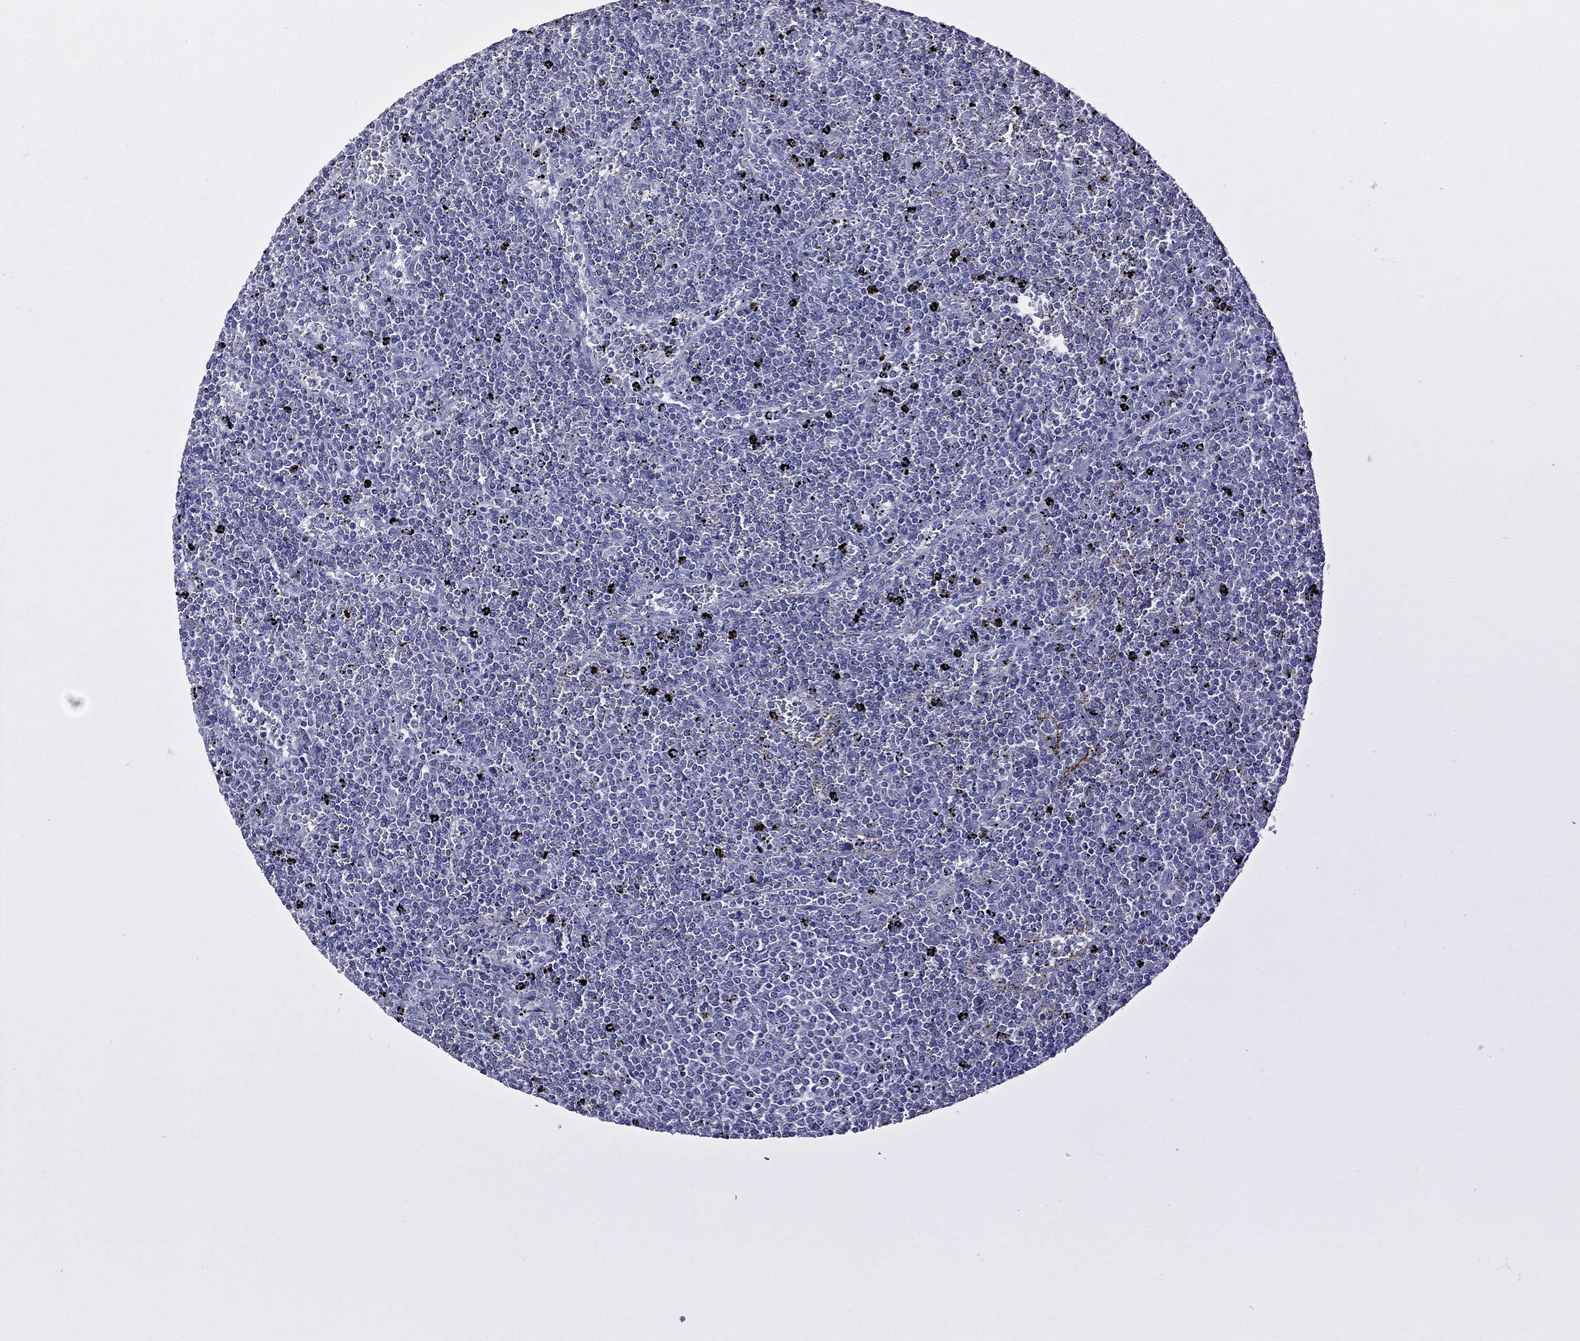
{"staining": {"intensity": "negative", "quantity": "none", "location": "none"}, "tissue": "lymphoma", "cell_type": "Tumor cells", "image_type": "cancer", "snomed": [{"axis": "morphology", "description": "Malignant lymphoma, non-Hodgkin's type, Low grade"}, {"axis": "topography", "description": "Spleen"}], "caption": "High power microscopy photomicrograph of an immunohistochemistry (IHC) photomicrograph of lymphoma, revealing no significant positivity in tumor cells. Brightfield microscopy of immunohistochemistry (IHC) stained with DAB (brown) and hematoxylin (blue), captured at high magnification.", "gene": "SLC13A4", "patient": {"sex": "female", "age": 77}}